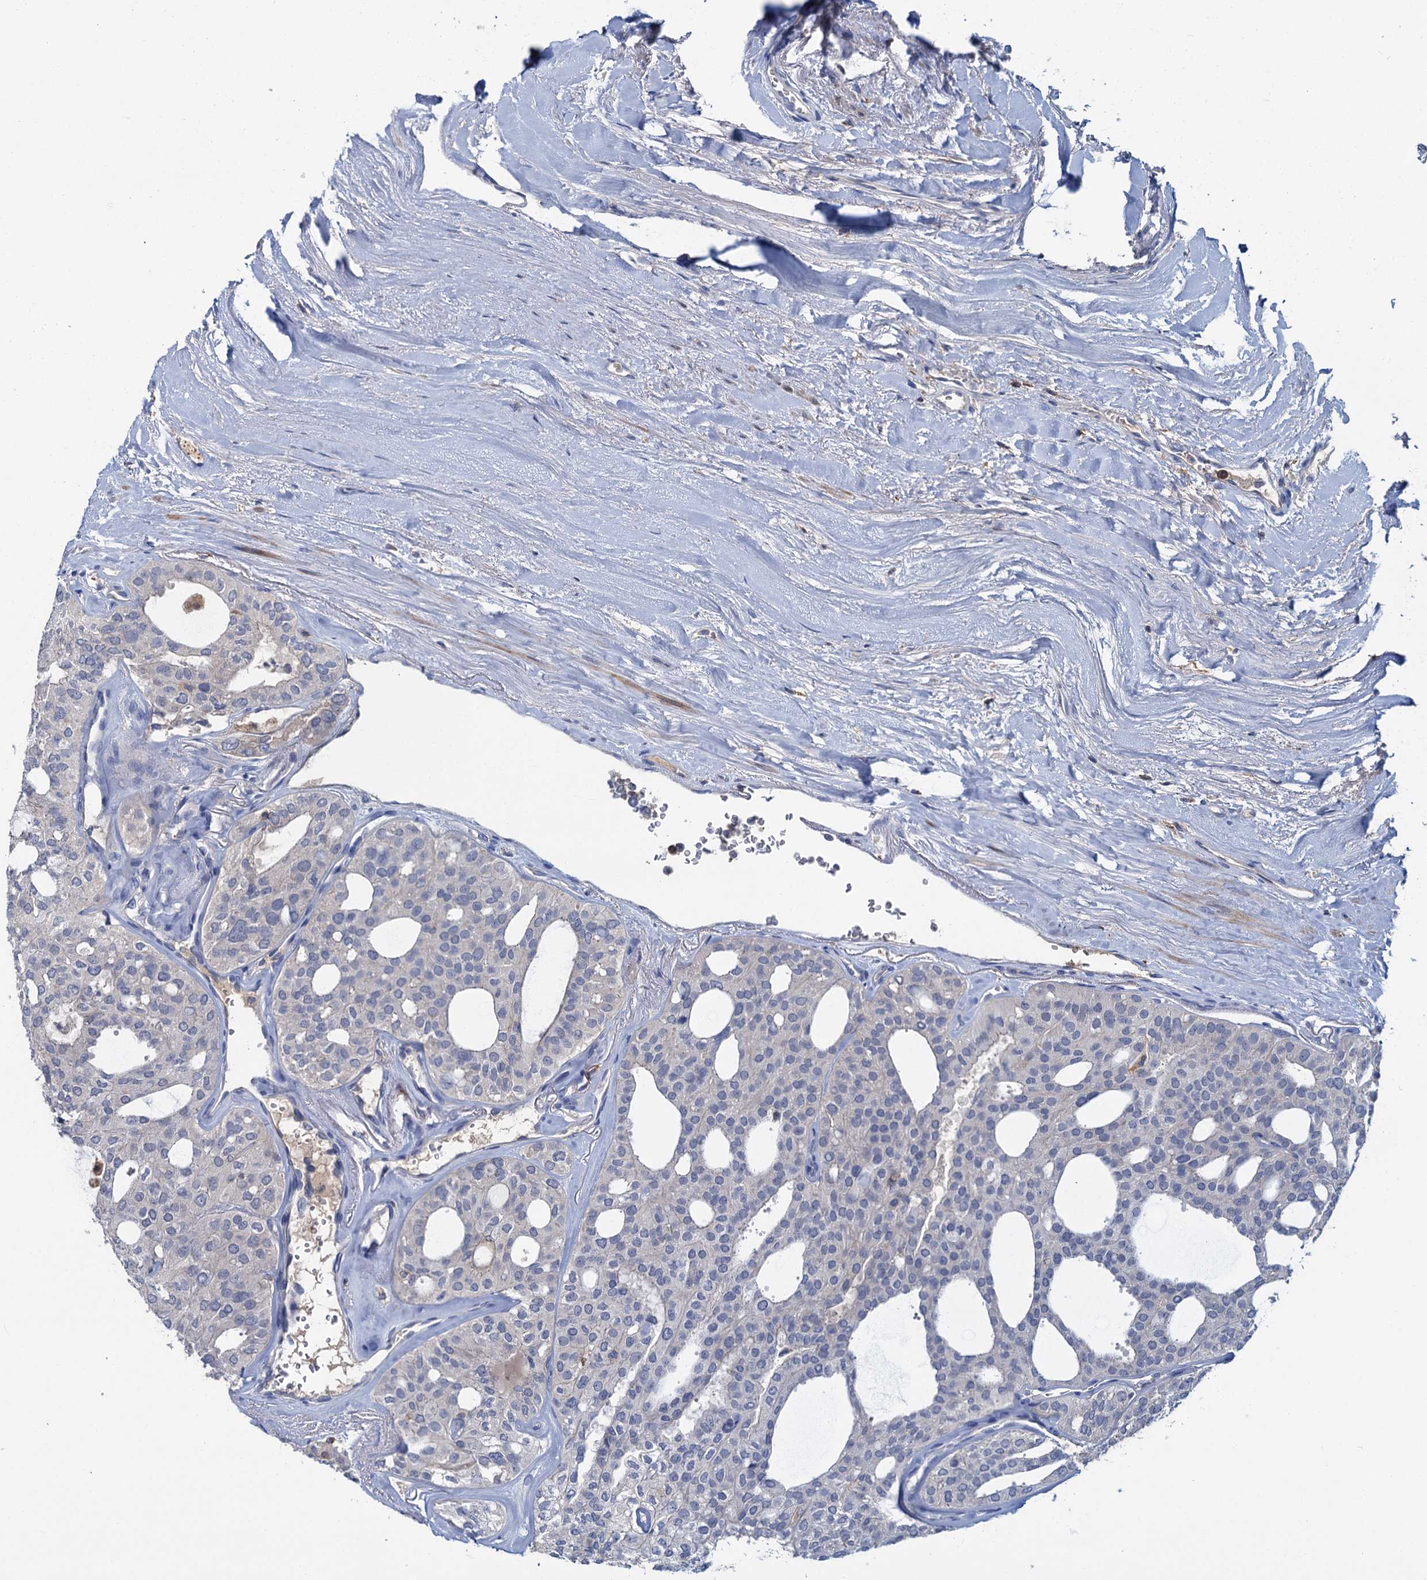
{"staining": {"intensity": "negative", "quantity": "none", "location": "none"}, "tissue": "thyroid cancer", "cell_type": "Tumor cells", "image_type": "cancer", "snomed": [{"axis": "morphology", "description": "Follicular adenoma carcinoma, NOS"}, {"axis": "topography", "description": "Thyroid gland"}], "caption": "DAB immunohistochemical staining of thyroid follicular adenoma carcinoma shows no significant positivity in tumor cells.", "gene": "FGFR2", "patient": {"sex": "male", "age": 75}}